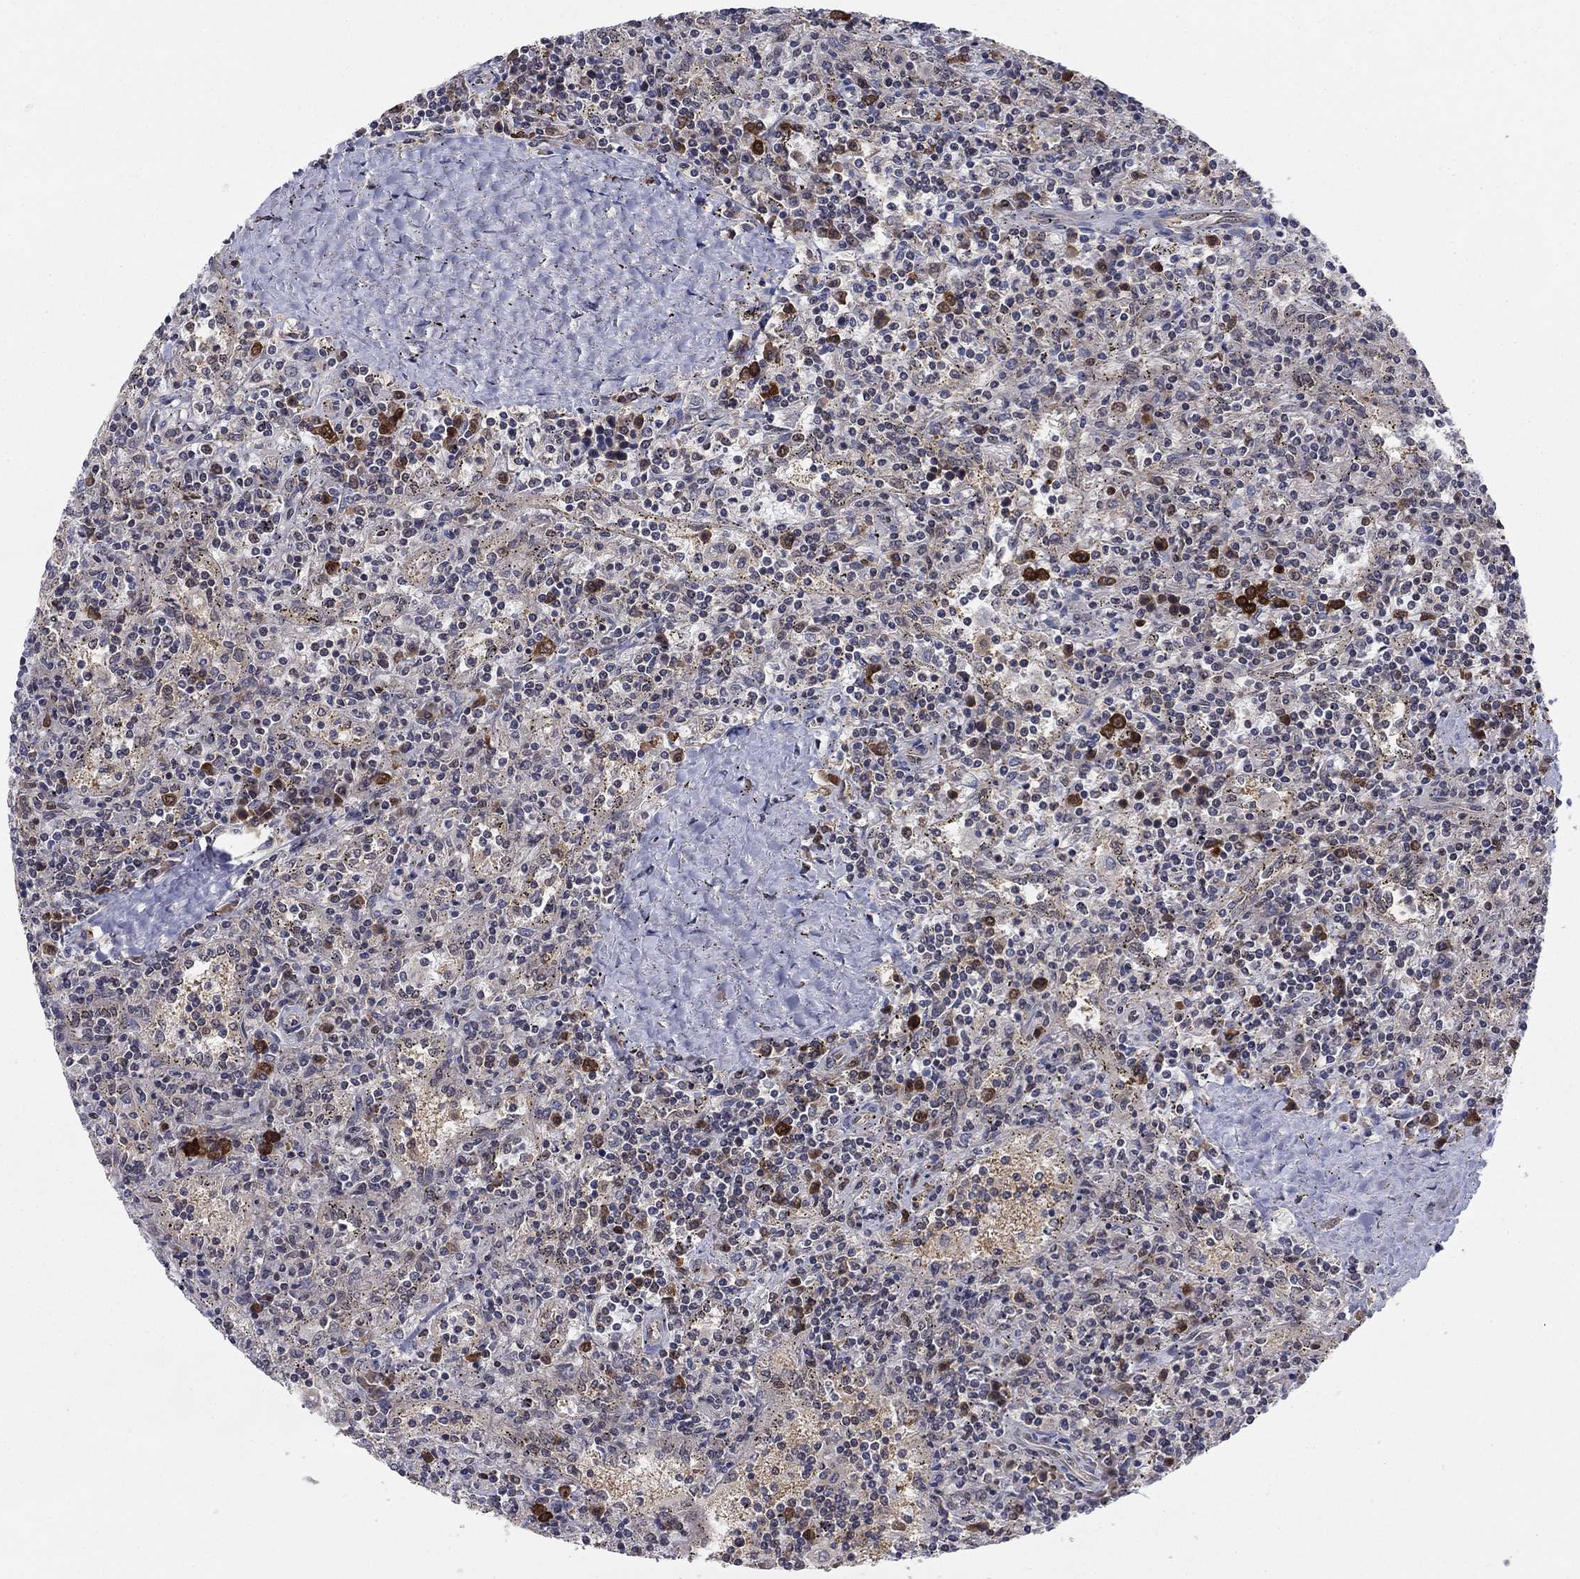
{"staining": {"intensity": "strong", "quantity": "<25%", "location": "cytoplasmic/membranous"}, "tissue": "lymphoma", "cell_type": "Tumor cells", "image_type": "cancer", "snomed": [{"axis": "morphology", "description": "Malignant lymphoma, non-Hodgkin's type, Low grade"}, {"axis": "topography", "description": "Spleen"}], "caption": "A high-resolution micrograph shows immunohistochemistry (IHC) staining of malignant lymphoma, non-Hodgkin's type (low-grade), which reveals strong cytoplasmic/membranous expression in approximately <25% of tumor cells. (brown staining indicates protein expression, while blue staining denotes nuclei).", "gene": "FKBP4", "patient": {"sex": "male", "age": 62}}